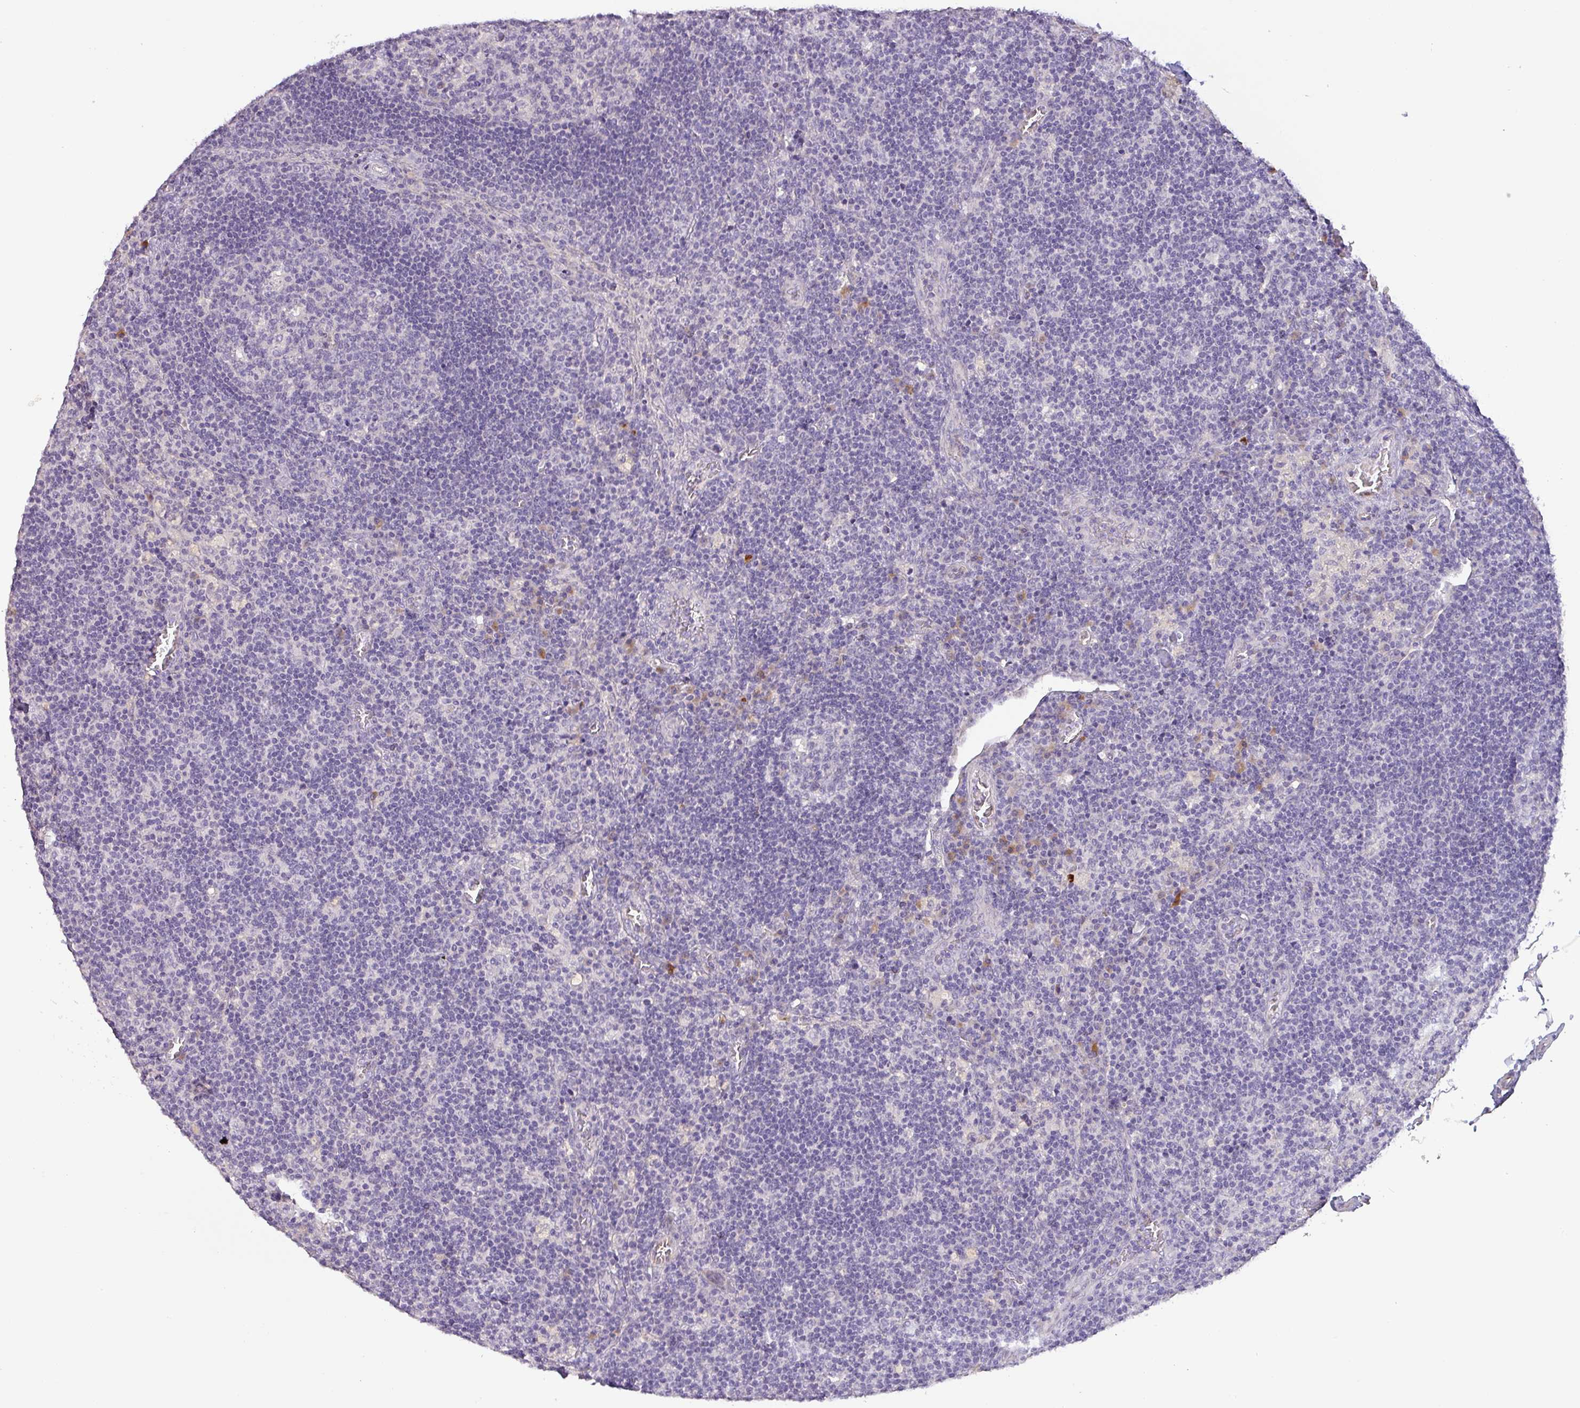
{"staining": {"intensity": "negative", "quantity": "none", "location": "none"}, "tissue": "lymph node", "cell_type": "Germinal center cells", "image_type": "normal", "snomed": [{"axis": "morphology", "description": "Normal tissue, NOS"}, {"axis": "topography", "description": "Lymph node"}], "caption": "Immunohistochemical staining of unremarkable lymph node demonstrates no significant expression in germinal center cells.", "gene": "DRD5", "patient": {"sex": "male", "age": 58}}